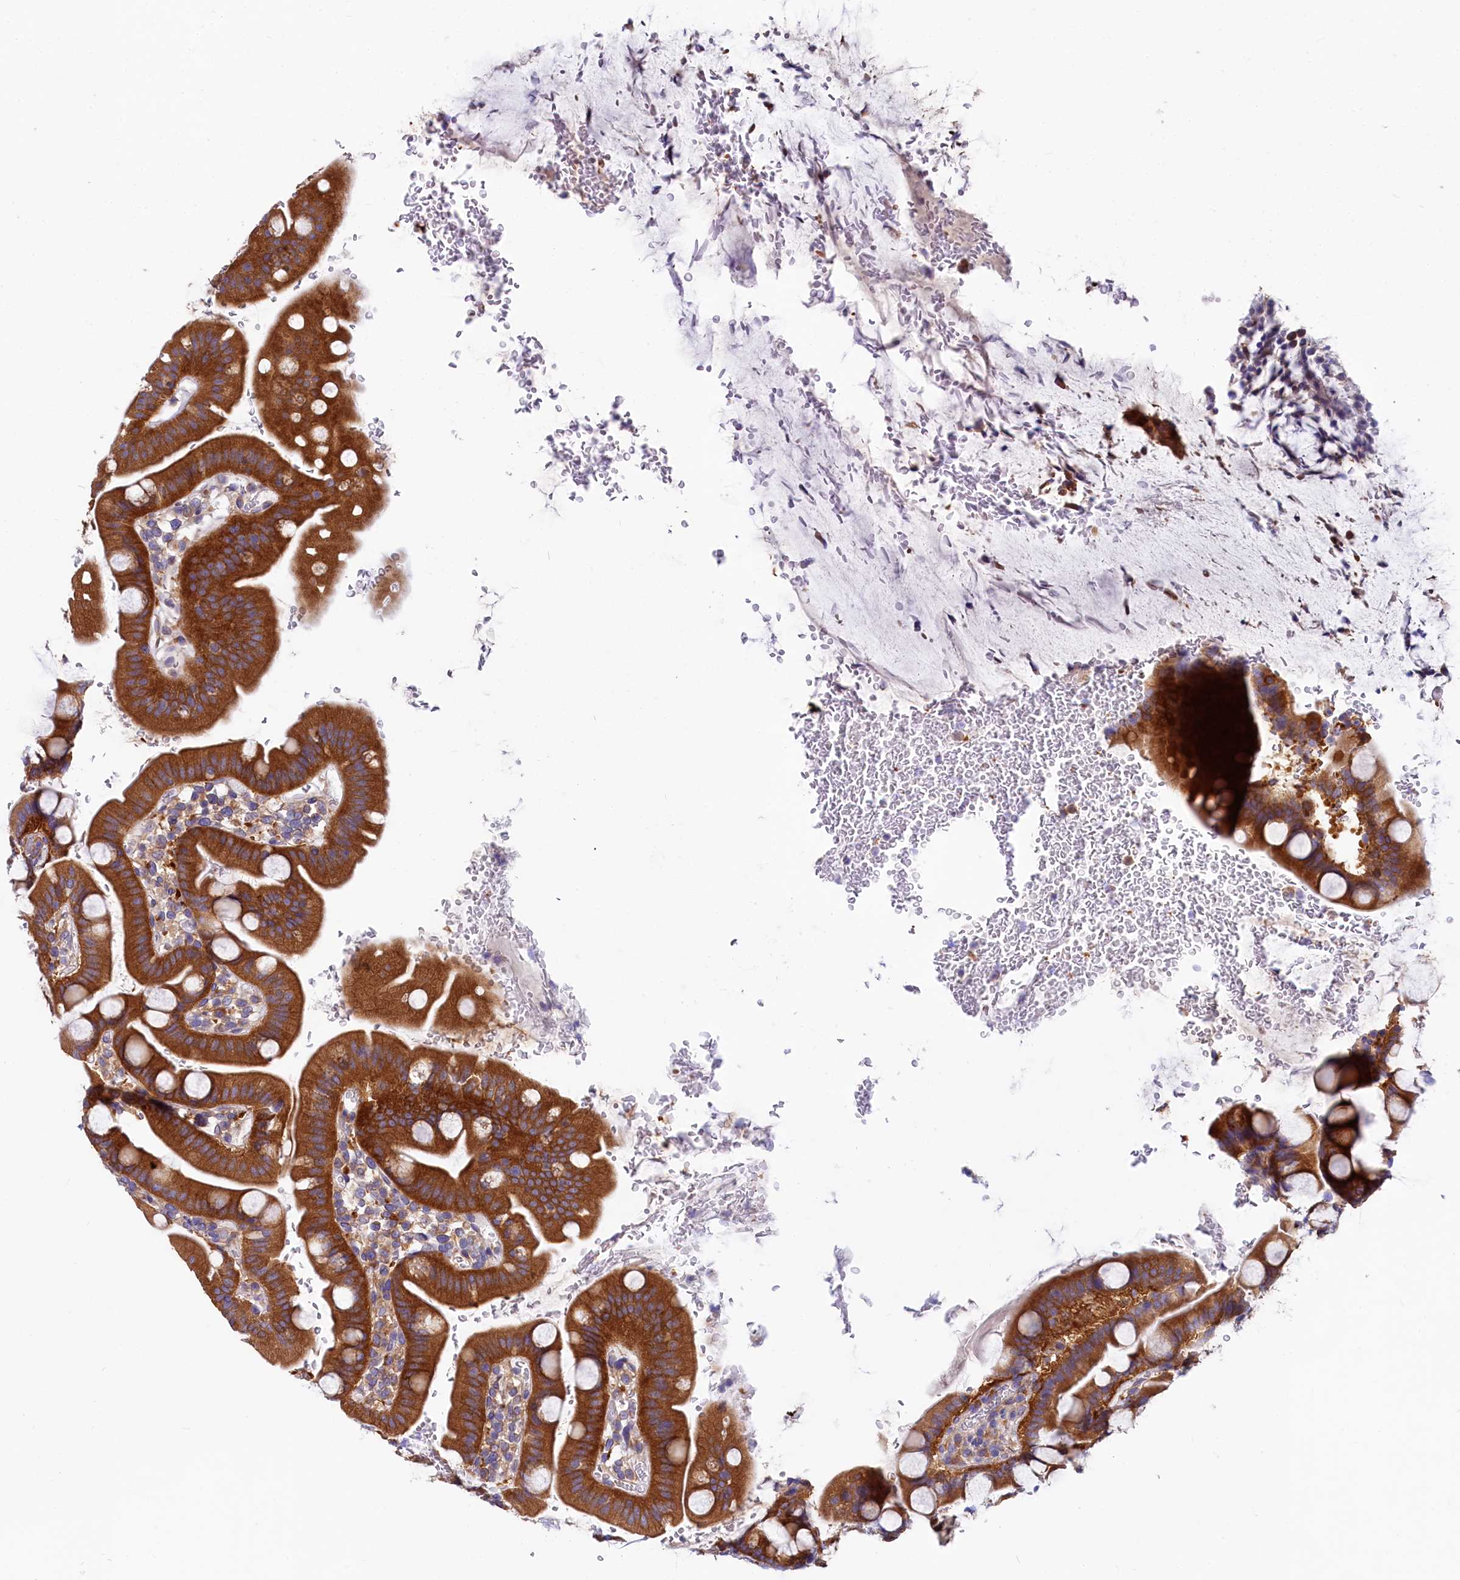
{"staining": {"intensity": "strong", "quantity": ">75%", "location": "cytoplasmic/membranous"}, "tissue": "small intestine", "cell_type": "Glandular cells", "image_type": "normal", "snomed": [{"axis": "morphology", "description": "Normal tissue, NOS"}, {"axis": "topography", "description": "Stomach, upper"}, {"axis": "topography", "description": "Stomach, lower"}, {"axis": "topography", "description": "Small intestine"}], "caption": "Glandular cells reveal strong cytoplasmic/membranous positivity in about >75% of cells in benign small intestine.", "gene": "QARS1", "patient": {"sex": "male", "age": 68}}